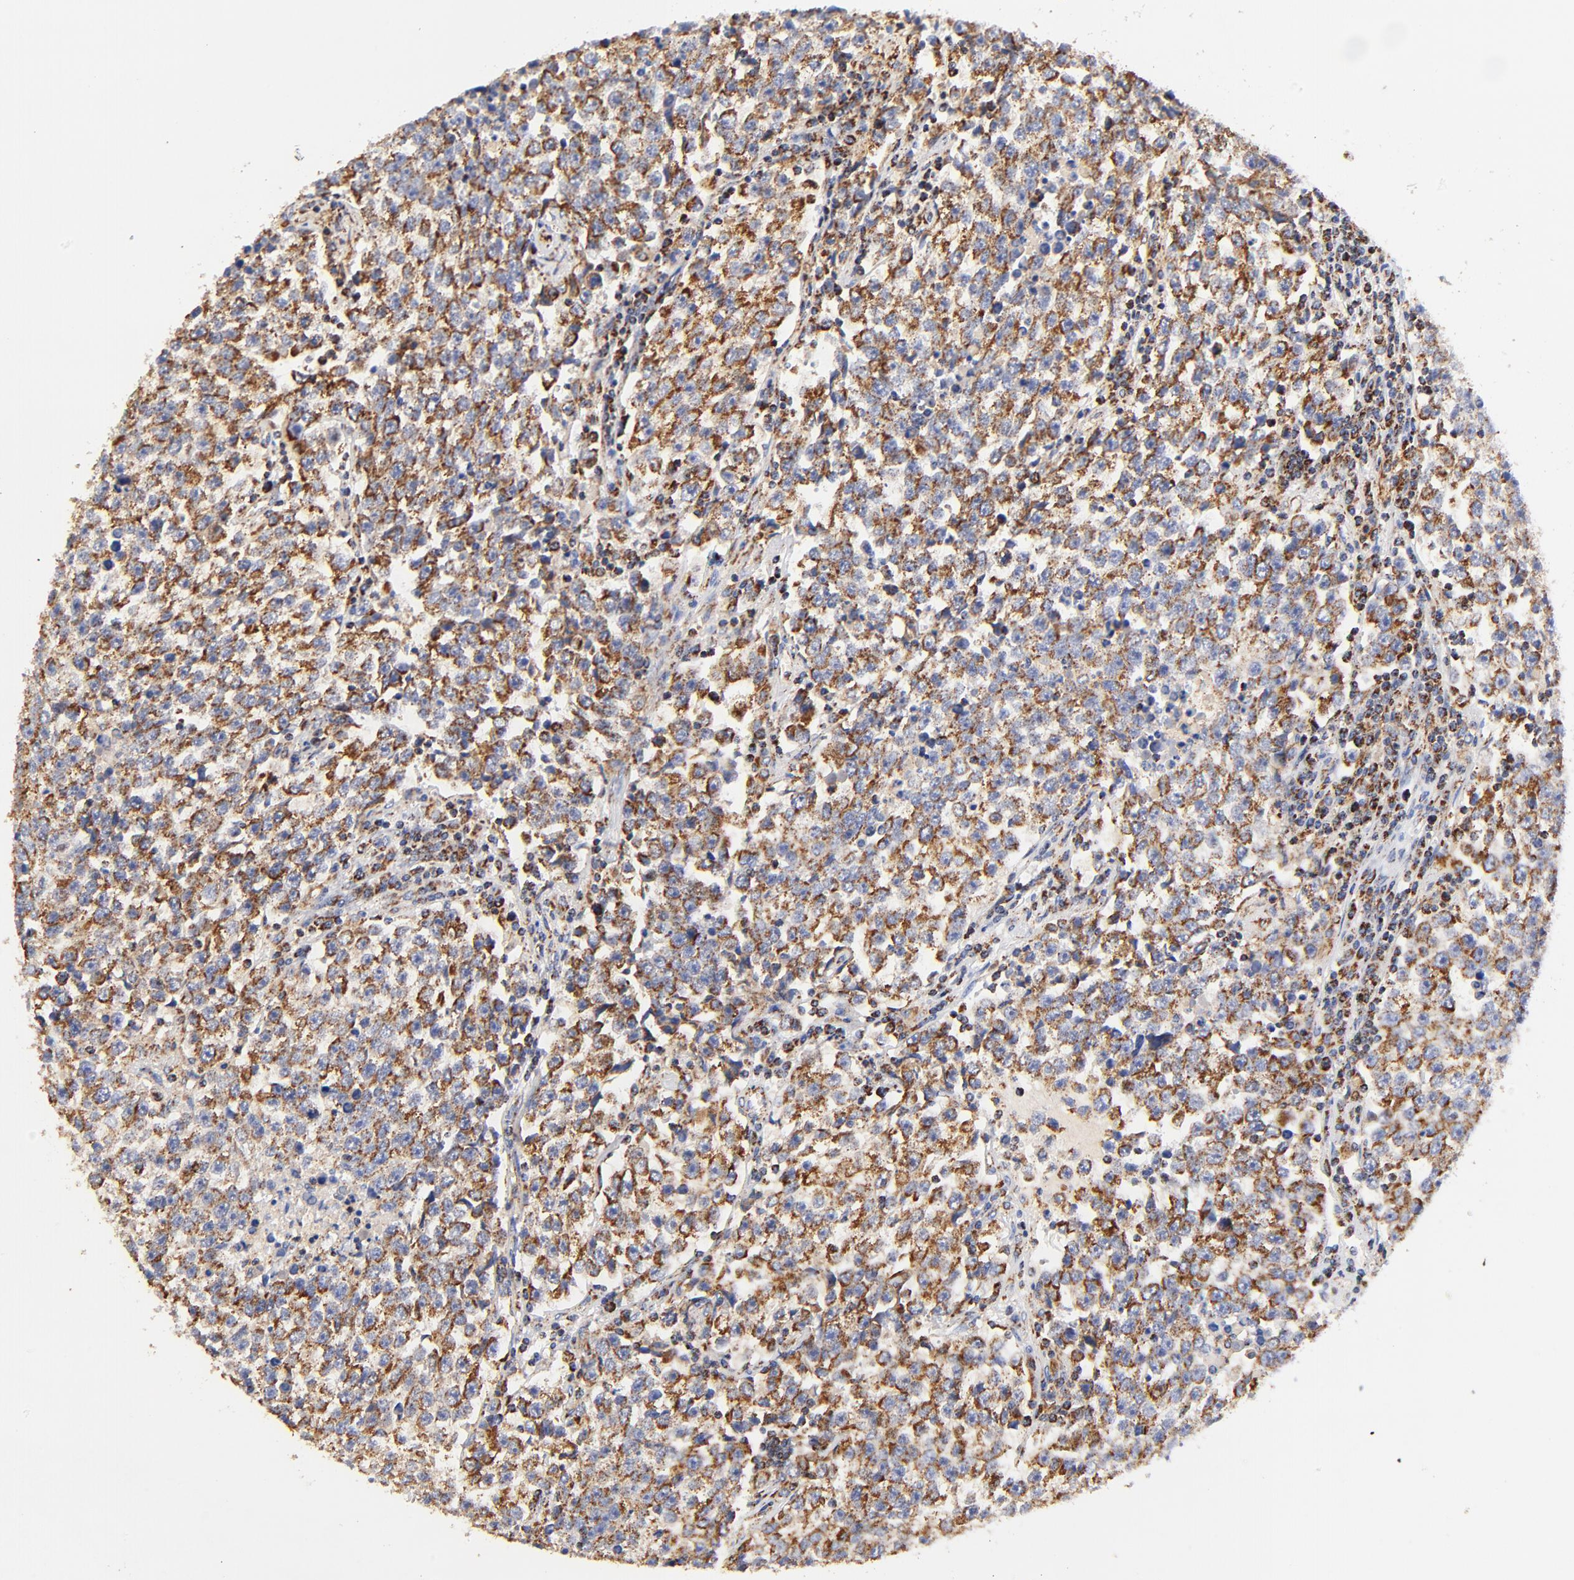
{"staining": {"intensity": "strong", "quantity": ">75%", "location": "cytoplasmic/membranous"}, "tissue": "testis cancer", "cell_type": "Tumor cells", "image_type": "cancer", "snomed": [{"axis": "morphology", "description": "Seminoma, NOS"}, {"axis": "topography", "description": "Testis"}], "caption": "Human testis seminoma stained with a protein marker demonstrates strong staining in tumor cells.", "gene": "ATP5F1D", "patient": {"sex": "male", "age": 36}}